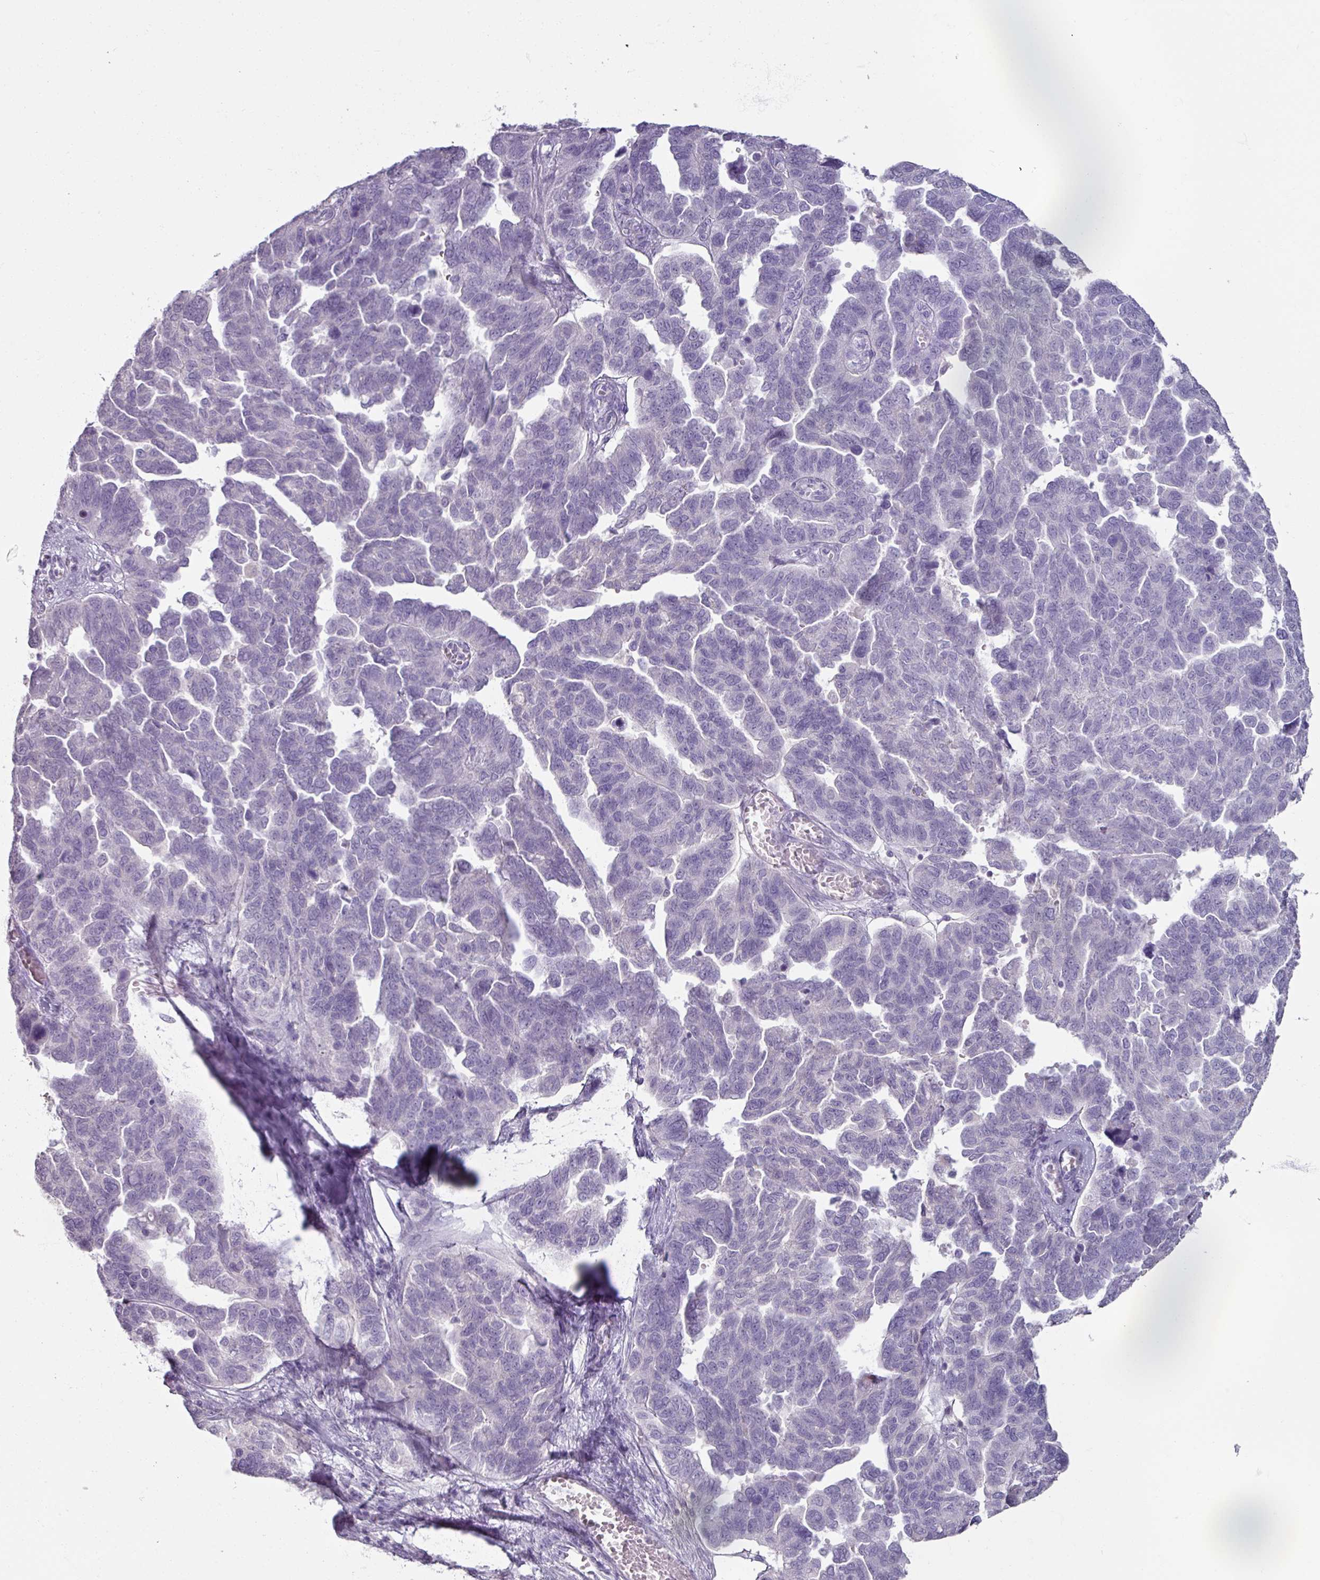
{"staining": {"intensity": "negative", "quantity": "none", "location": "none"}, "tissue": "ovarian cancer", "cell_type": "Tumor cells", "image_type": "cancer", "snomed": [{"axis": "morphology", "description": "Cystadenocarcinoma, serous, NOS"}, {"axis": "topography", "description": "Ovary"}], "caption": "The immunohistochemistry micrograph has no significant staining in tumor cells of ovarian cancer (serous cystadenocarcinoma) tissue.", "gene": "SLC27A5", "patient": {"sex": "female", "age": 64}}